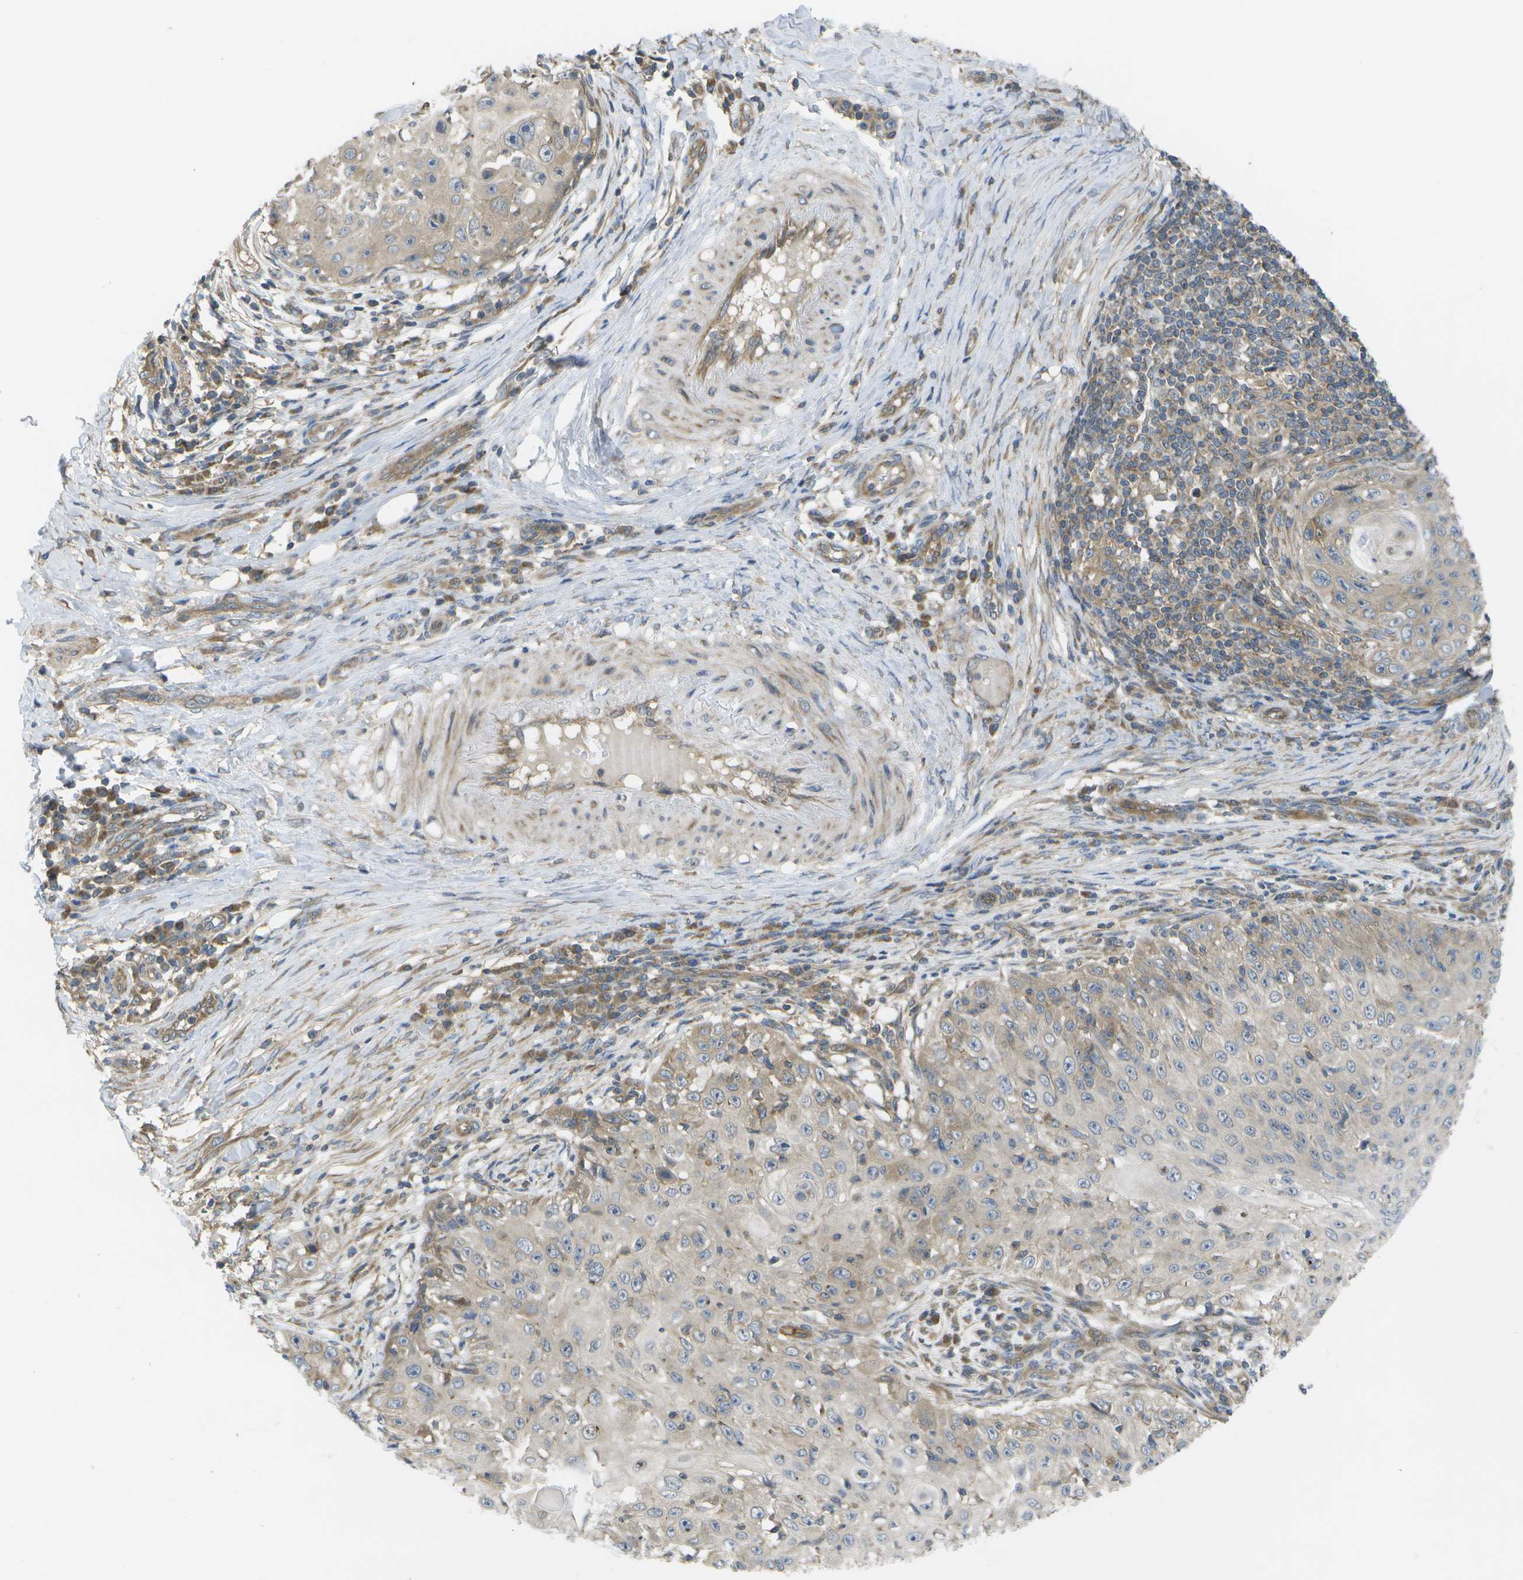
{"staining": {"intensity": "weak", "quantity": "25%-75%", "location": "cytoplasmic/membranous"}, "tissue": "skin cancer", "cell_type": "Tumor cells", "image_type": "cancer", "snomed": [{"axis": "morphology", "description": "Squamous cell carcinoma, NOS"}, {"axis": "topography", "description": "Skin"}], "caption": "Skin cancer stained for a protein demonstrates weak cytoplasmic/membranous positivity in tumor cells.", "gene": "DPM3", "patient": {"sex": "male", "age": 86}}